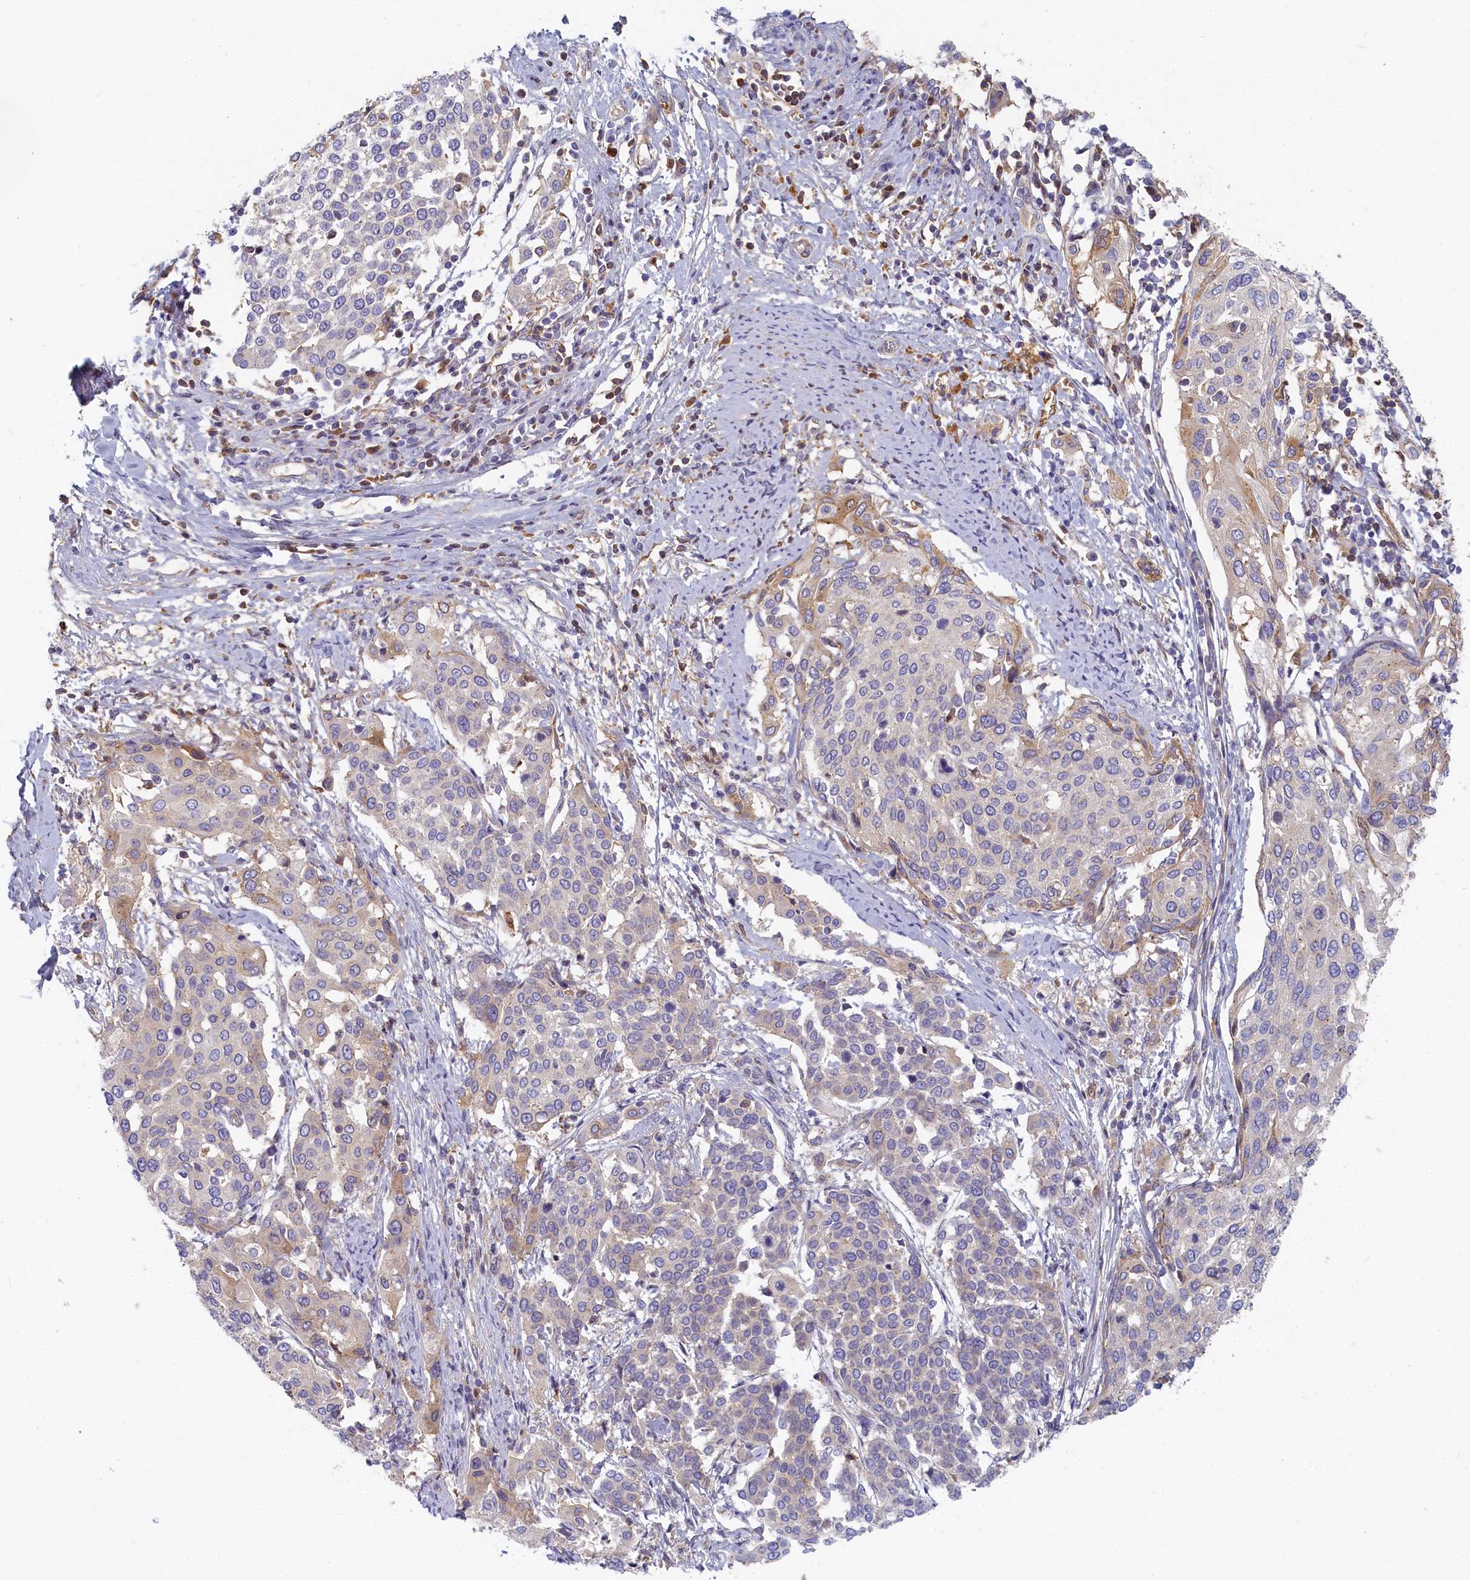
{"staining": {"intensity": "weak", "quantity": "<25%", "location": "cytoplasmic/membranous"}, "tissue": "cervical cancer", "cell_type": "Tumor cells", "image_type": "cancer", "snomed": [{"axis": "morphology", "description": "Squamous cell carcinoma, NOS"}, {"axis": "topography", "description": "Cervix"}], "caption": "Histopathology image shows no significant protein staining in tumor cells of cervical cancer (squamous cell carcinoma).", "gene": "STX16", "patient": {"sex": "female", "age": 44}}